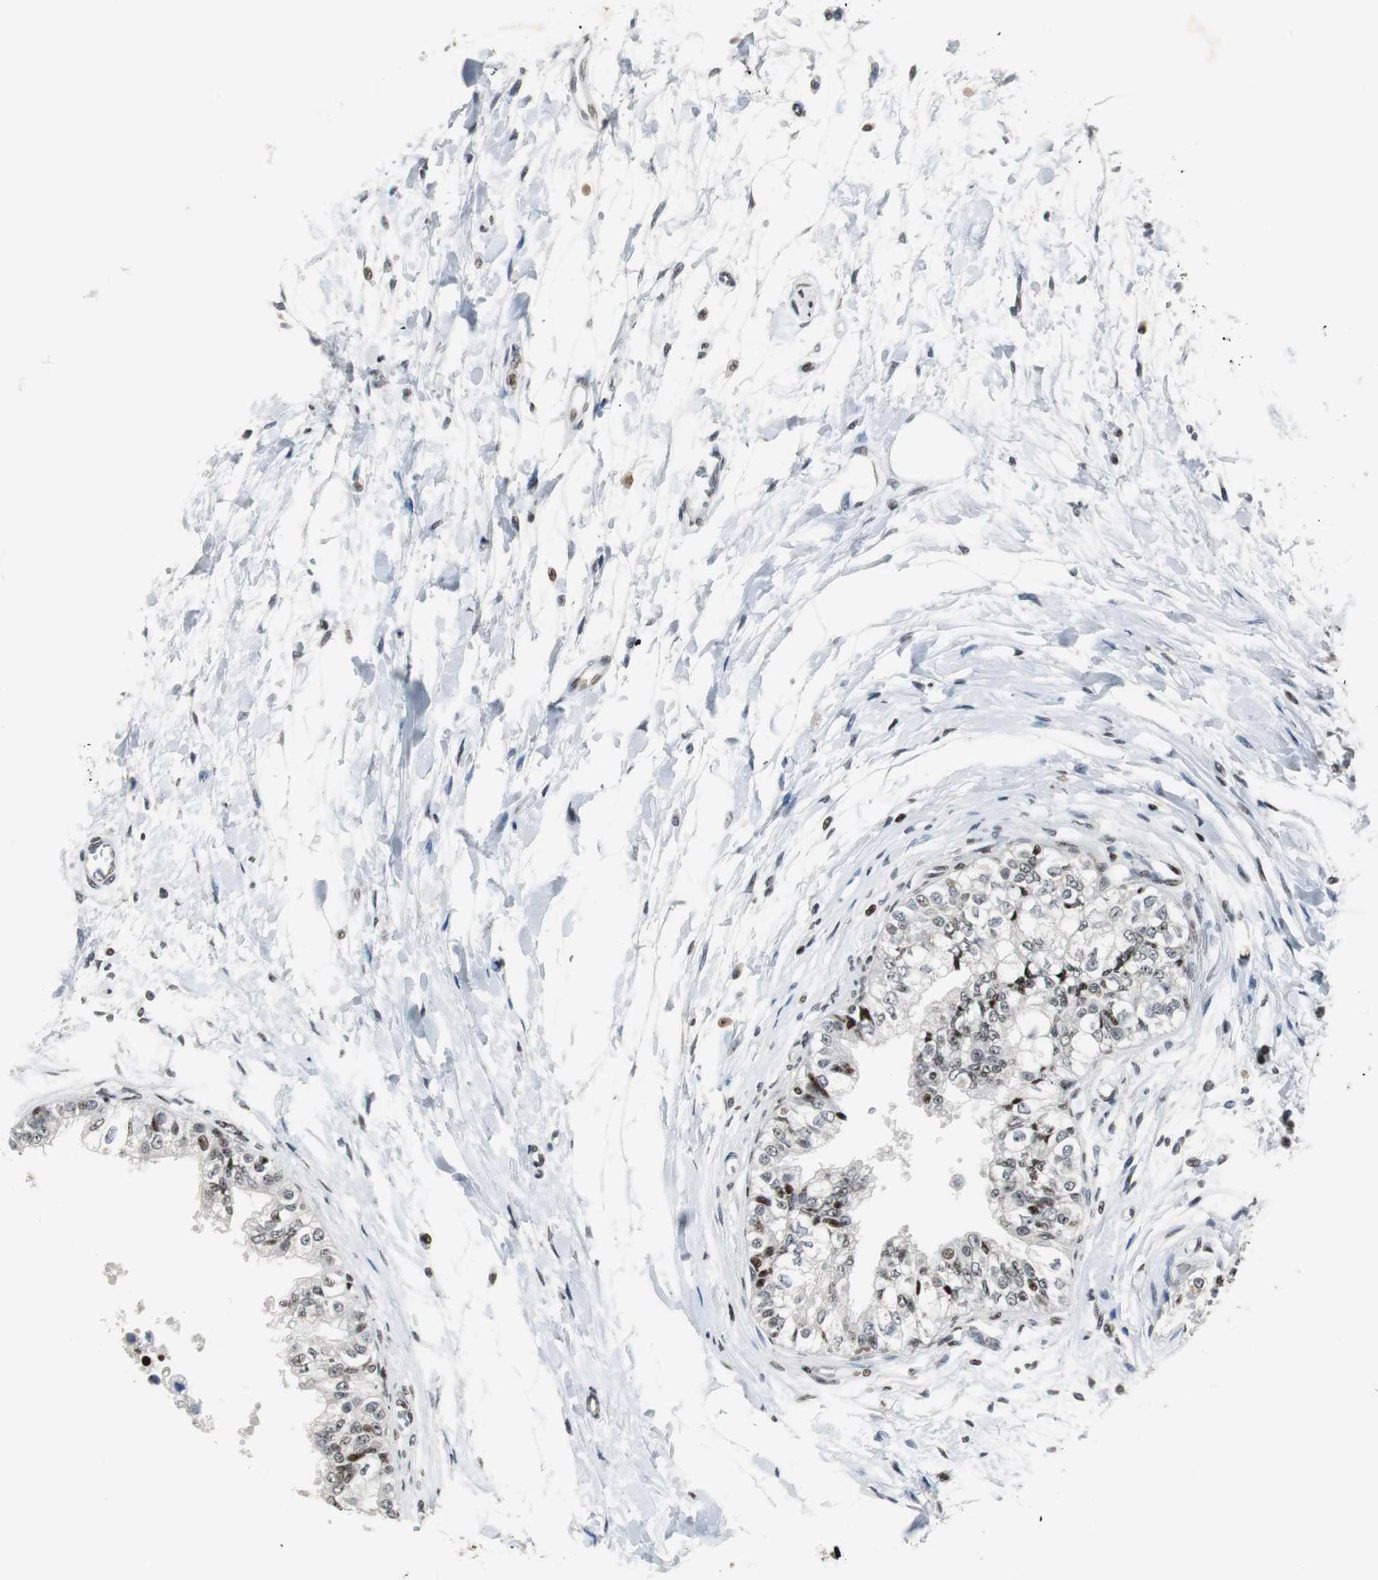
{"staining": {"intensity": "strong", "quantity": "25%-75%", "location": "nuclear"}, "tissue": "epididymis", "cell_type": "Glandular cells", "image_type": "normal", "snomed": [{"axis": "morphology", "description": "Normal tissue, NOS"}, {"axis": "morphology", "description": "Adenocarcinoma, metastatic, NOS"}, {"axis": "topography", "description": "Testis"}, {"axis": "topography", "description": "Epididymis"}], "caption": "About 25%-75% of glandular cells in benign human epididymis reveal strong nuclear protein expression as visualized by brown immunohistochemical staining.", "gene": "PAXIP1", "patient": {"sex": "male", "age": 26}}